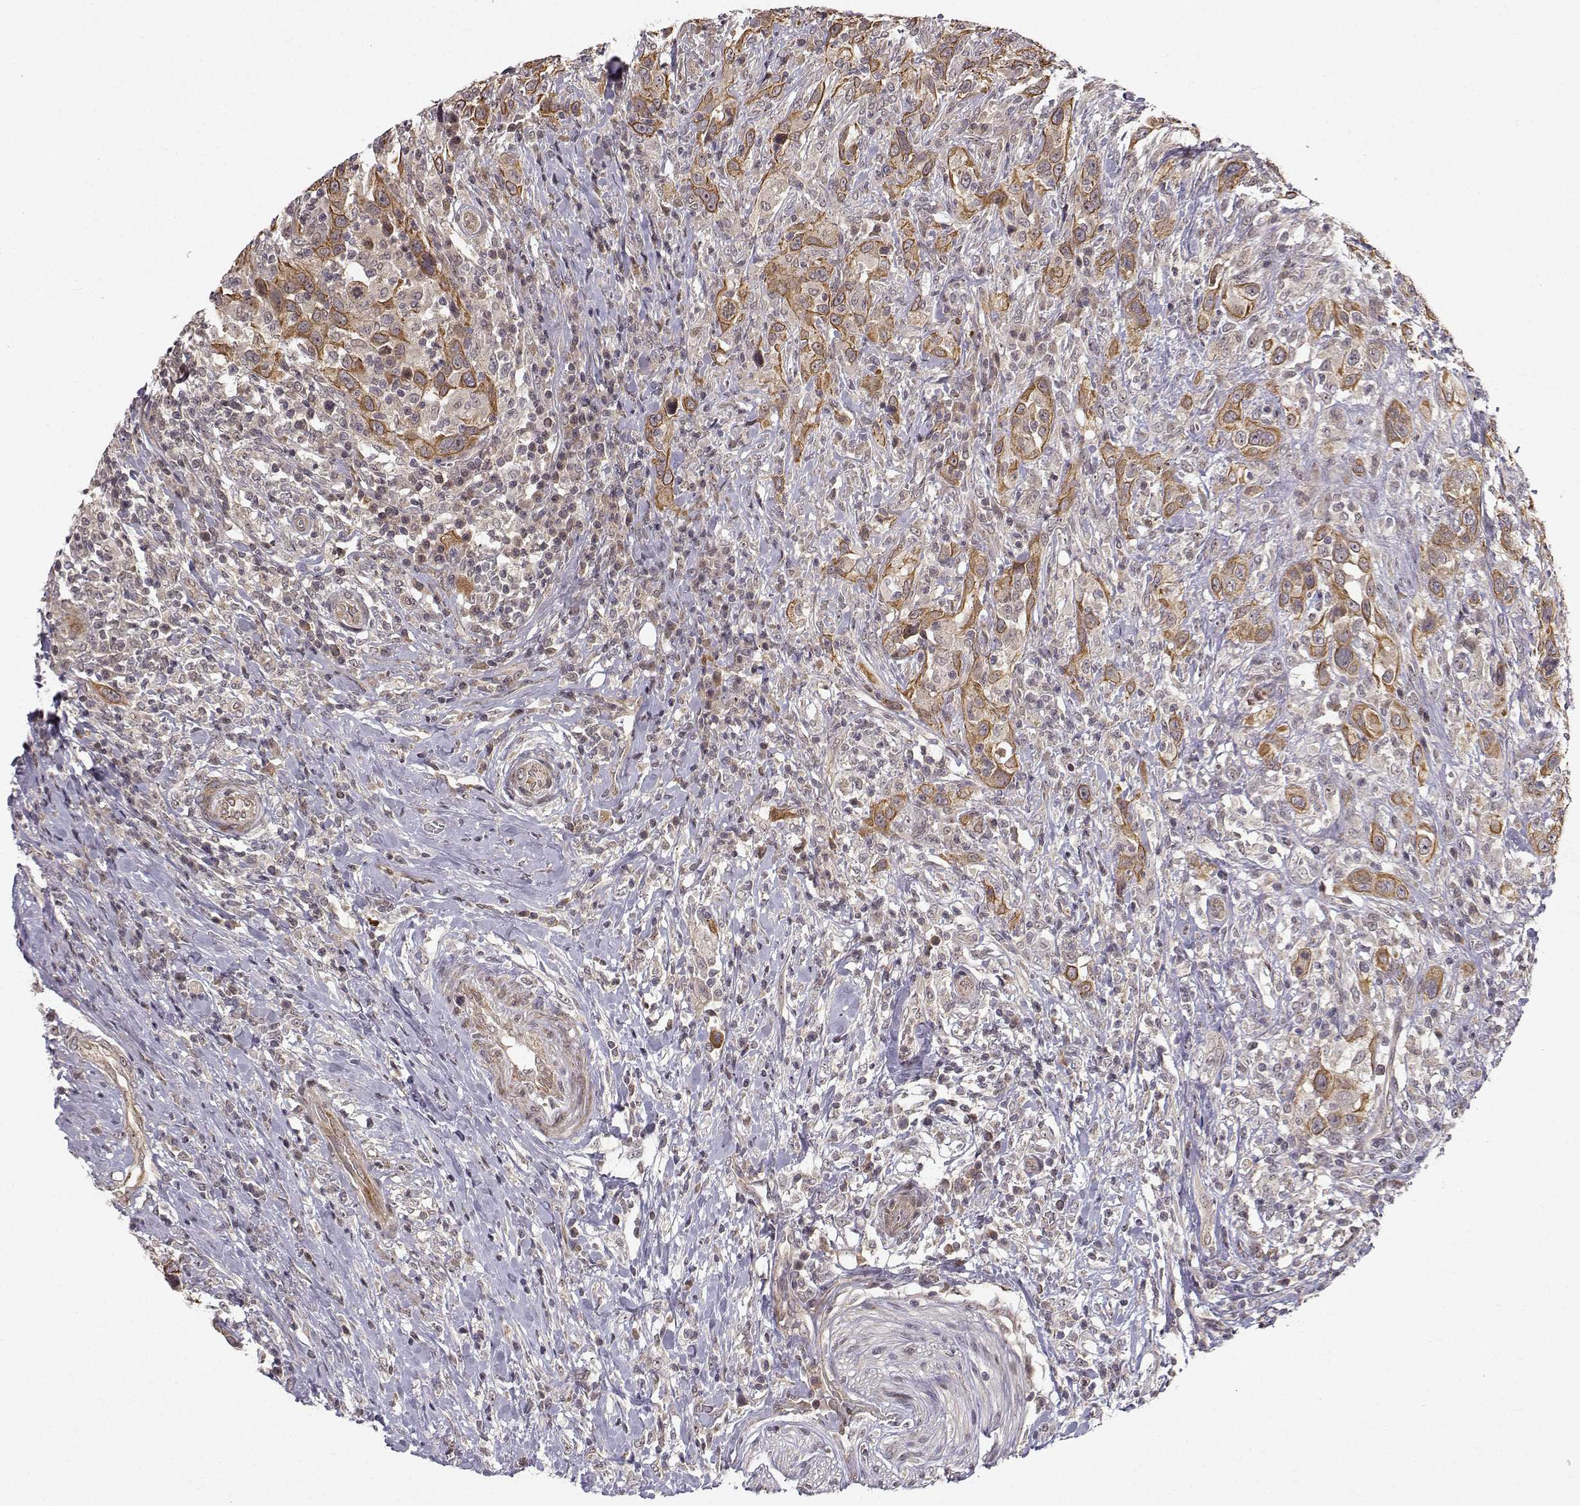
{"staining": {"intensity": "strong", "quantity": "25%-75%", "location": "cytoplasmic/membranous"}, "tissue": "urothelial cancer", "cell_type": "Tumor cells", "image_type": "cancer", "snomed": [{"axis": "morphology", "description": "Urothelial carcinoma, NOS"}, {"axis": "morphology", "description": "Urothelial carcinoma, High grade"}, {"axis": "topography", "description": "Urinary bladder"}], "caption": "Protein analysis of urothelial cancer tissue displays strong cytoplasmic/membranous expression in approximately 25%-75% of tumor cells.", "gene": "APC", "patient": {"sex": "female", "age": 64}}